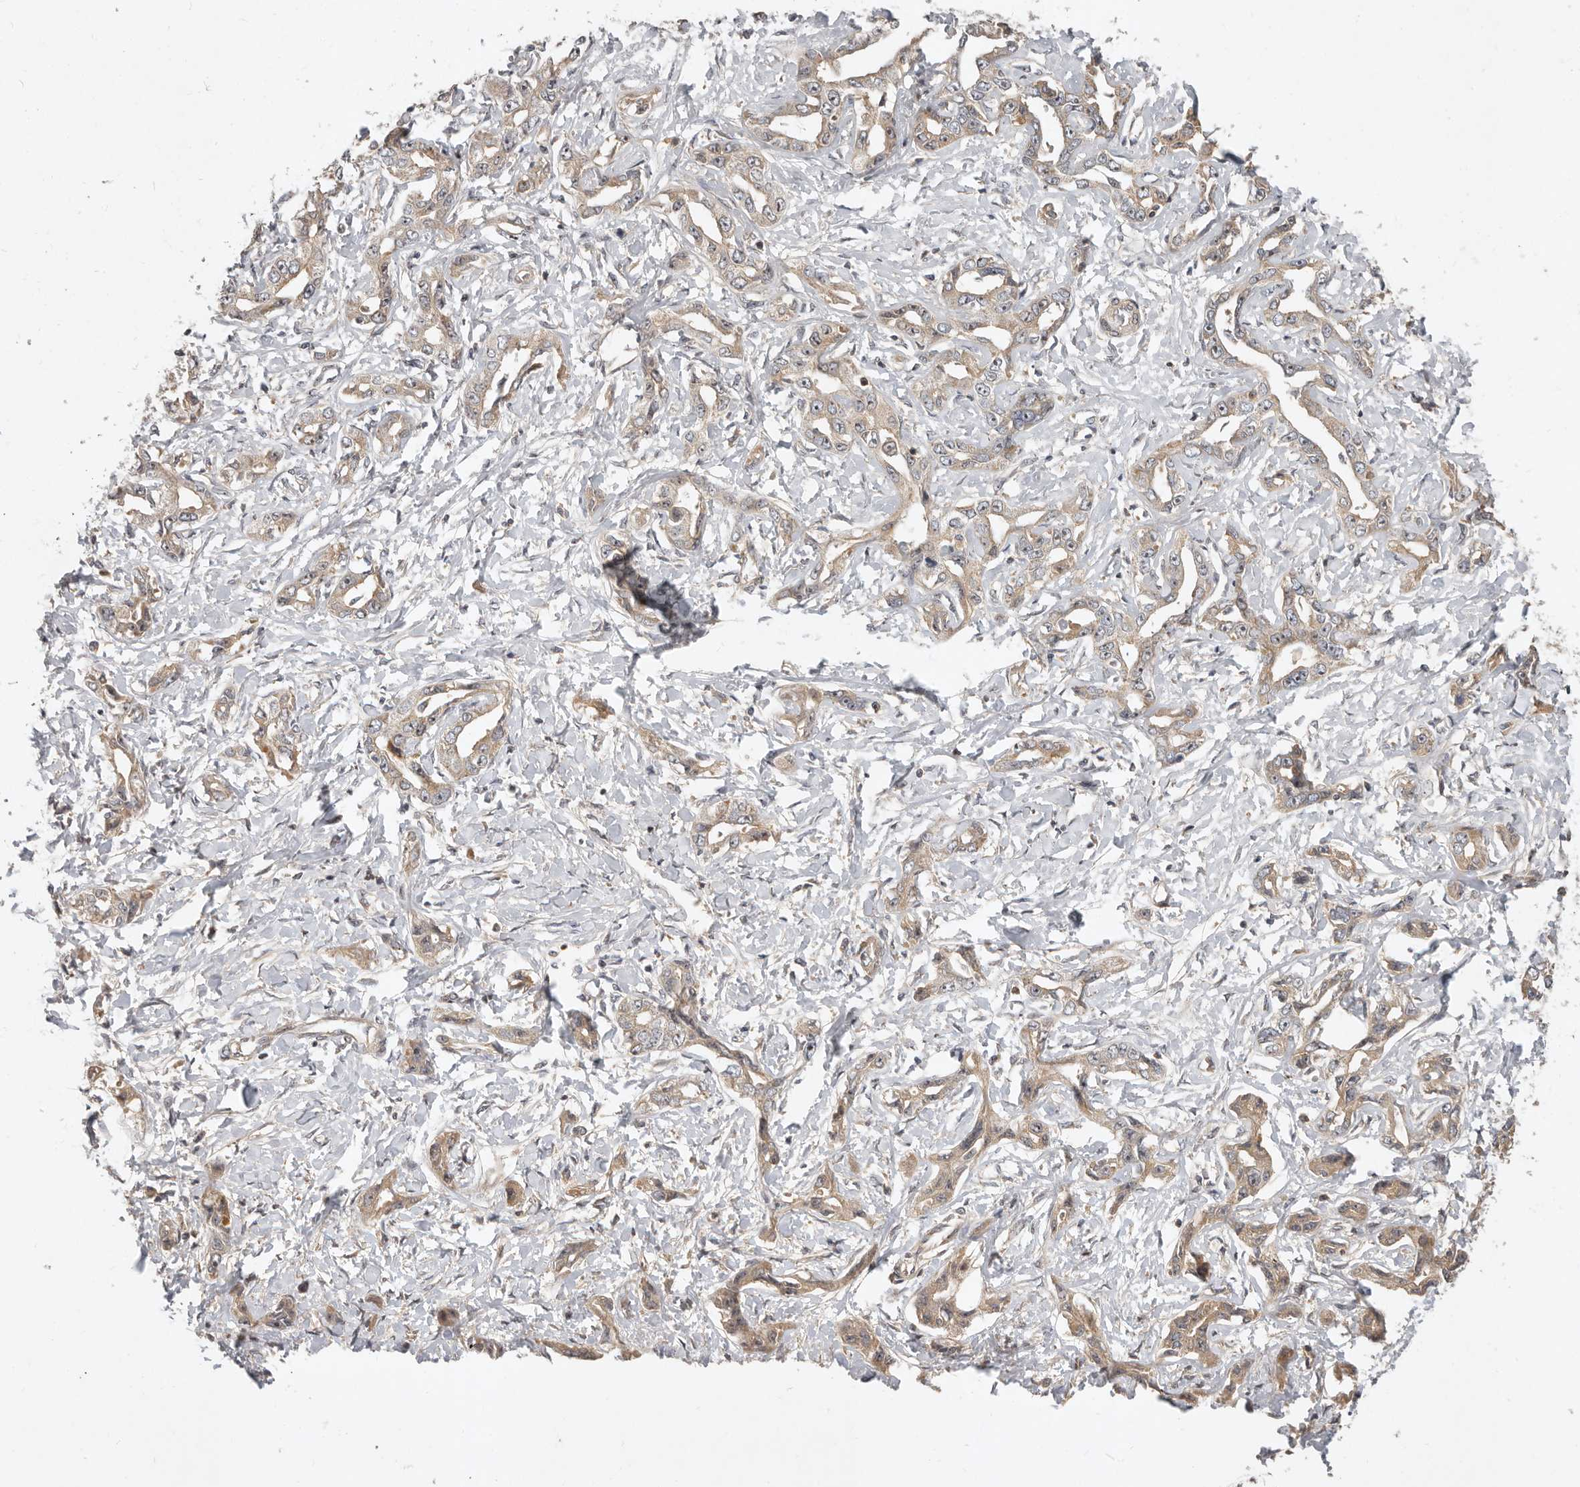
{"staining": {"intensity": "weak", "quantity": ">75%", "location": "cytoplasmic/membranous"}, "tissue": "liver cancer", "cell_type": "Tumor cells", "image_type": "cancer", "snomed": [{"axis": "morphology", "description": "Cholangiocarcinoma"}, {"axis": "topography", "description": "Liver"}], "caption": "The micrograph exhibits a brown stain indicating the presence of a protein in the cytoplasmic/membranous of tumor cells in liver cancer.", "gene": "MICALL2", "patient": {"sex": "male", "age": 59}}